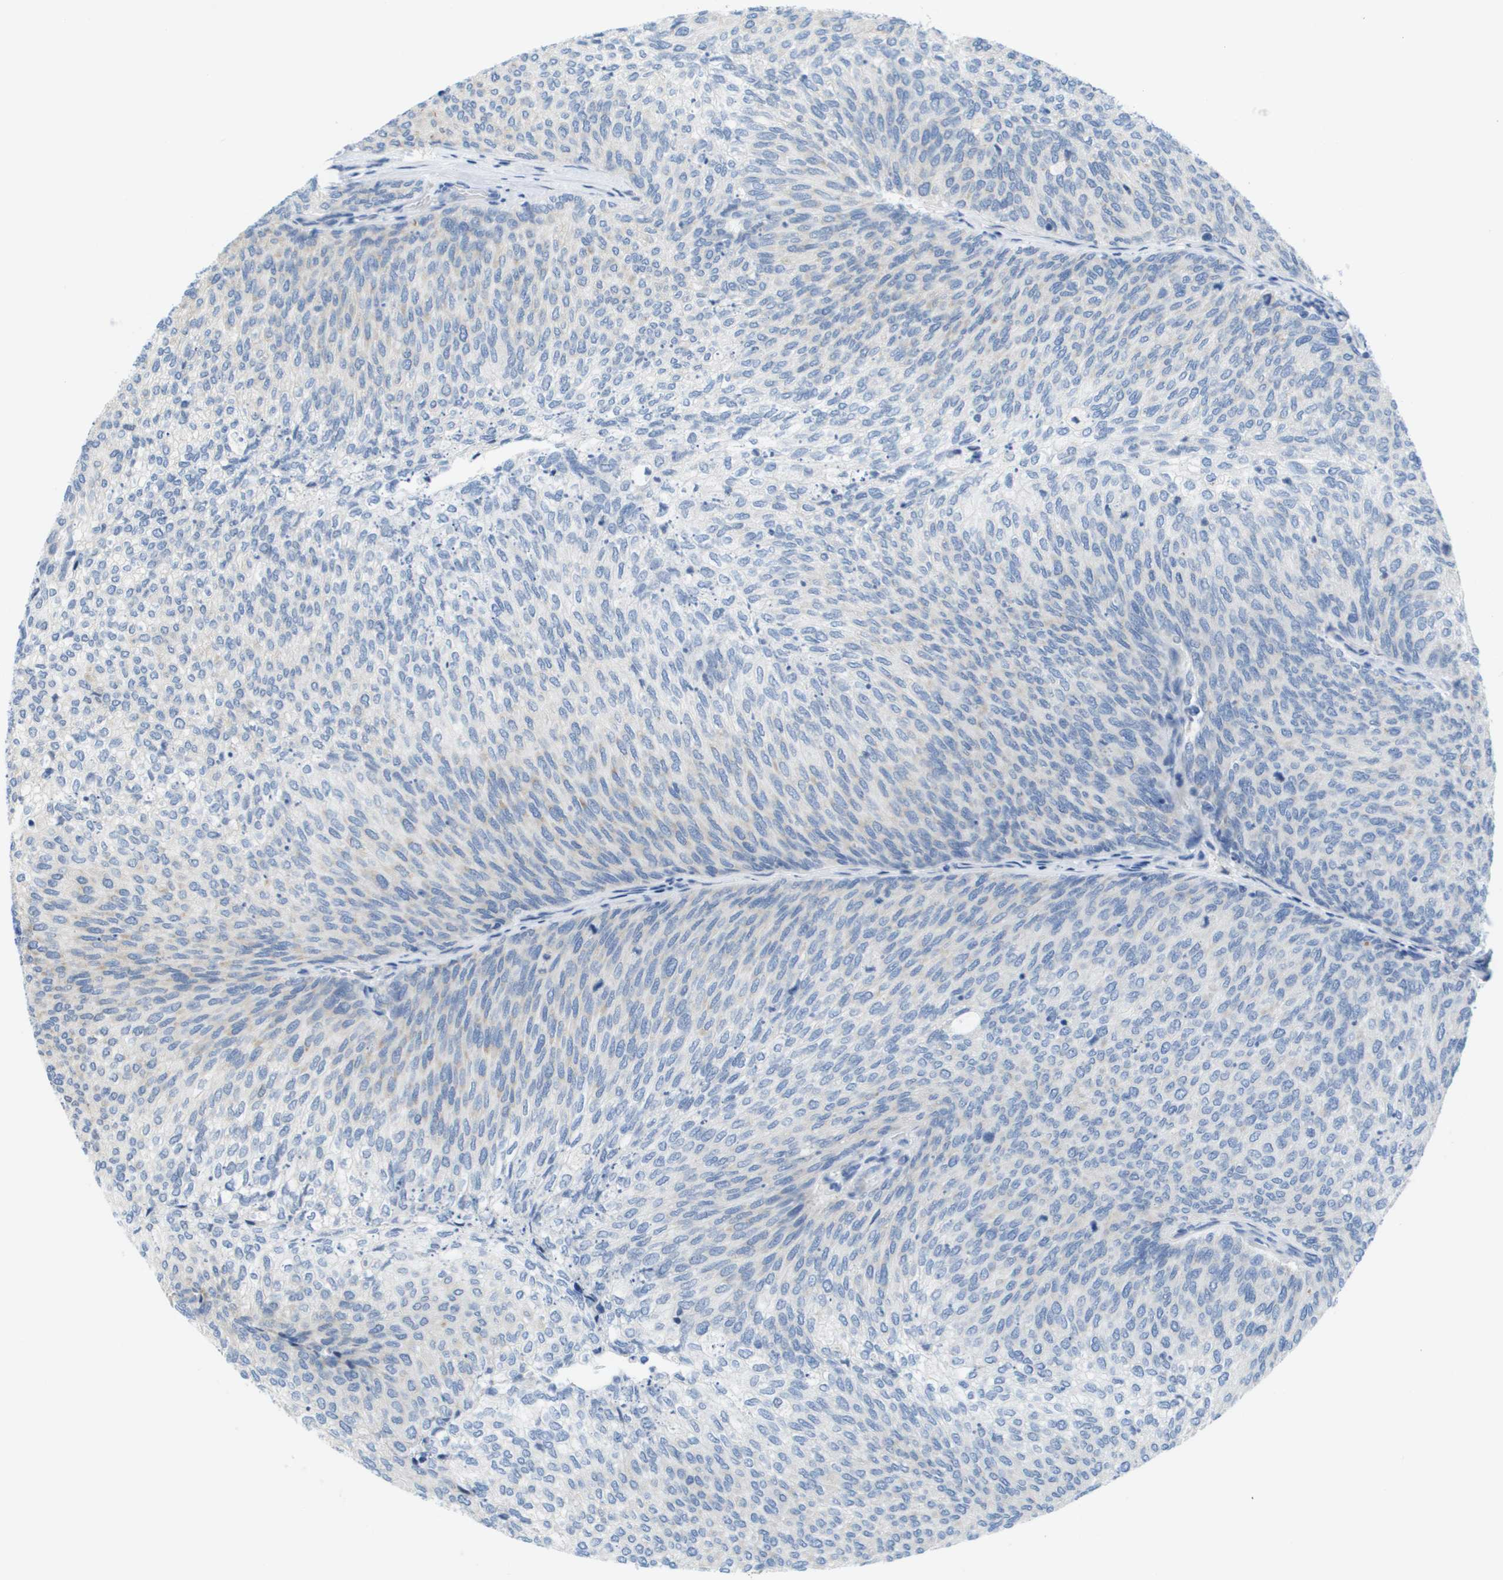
{"staining": {"intensity": "negative", "quantity": "none", "location": "none"}, "tissue": "urothelial cancer", "cell_type": "Tumor cells", "image_type": "cancer", "snomed": [{"axis": "morphology", "description": "Urothelial carcinoma, Low grade"}, {"axis": "topography", "description": "Urinary bladder"}], "caption": "This photomicrograph is of urothelial carcinoma (low-grade) stained with immunohistochemistry to label a protein in brown with the nuclei are counter-stained blue. There is no positivity in tumor cells.", "gene": "PTDSS1", "patient": {"sex": "female", "age": 79}}